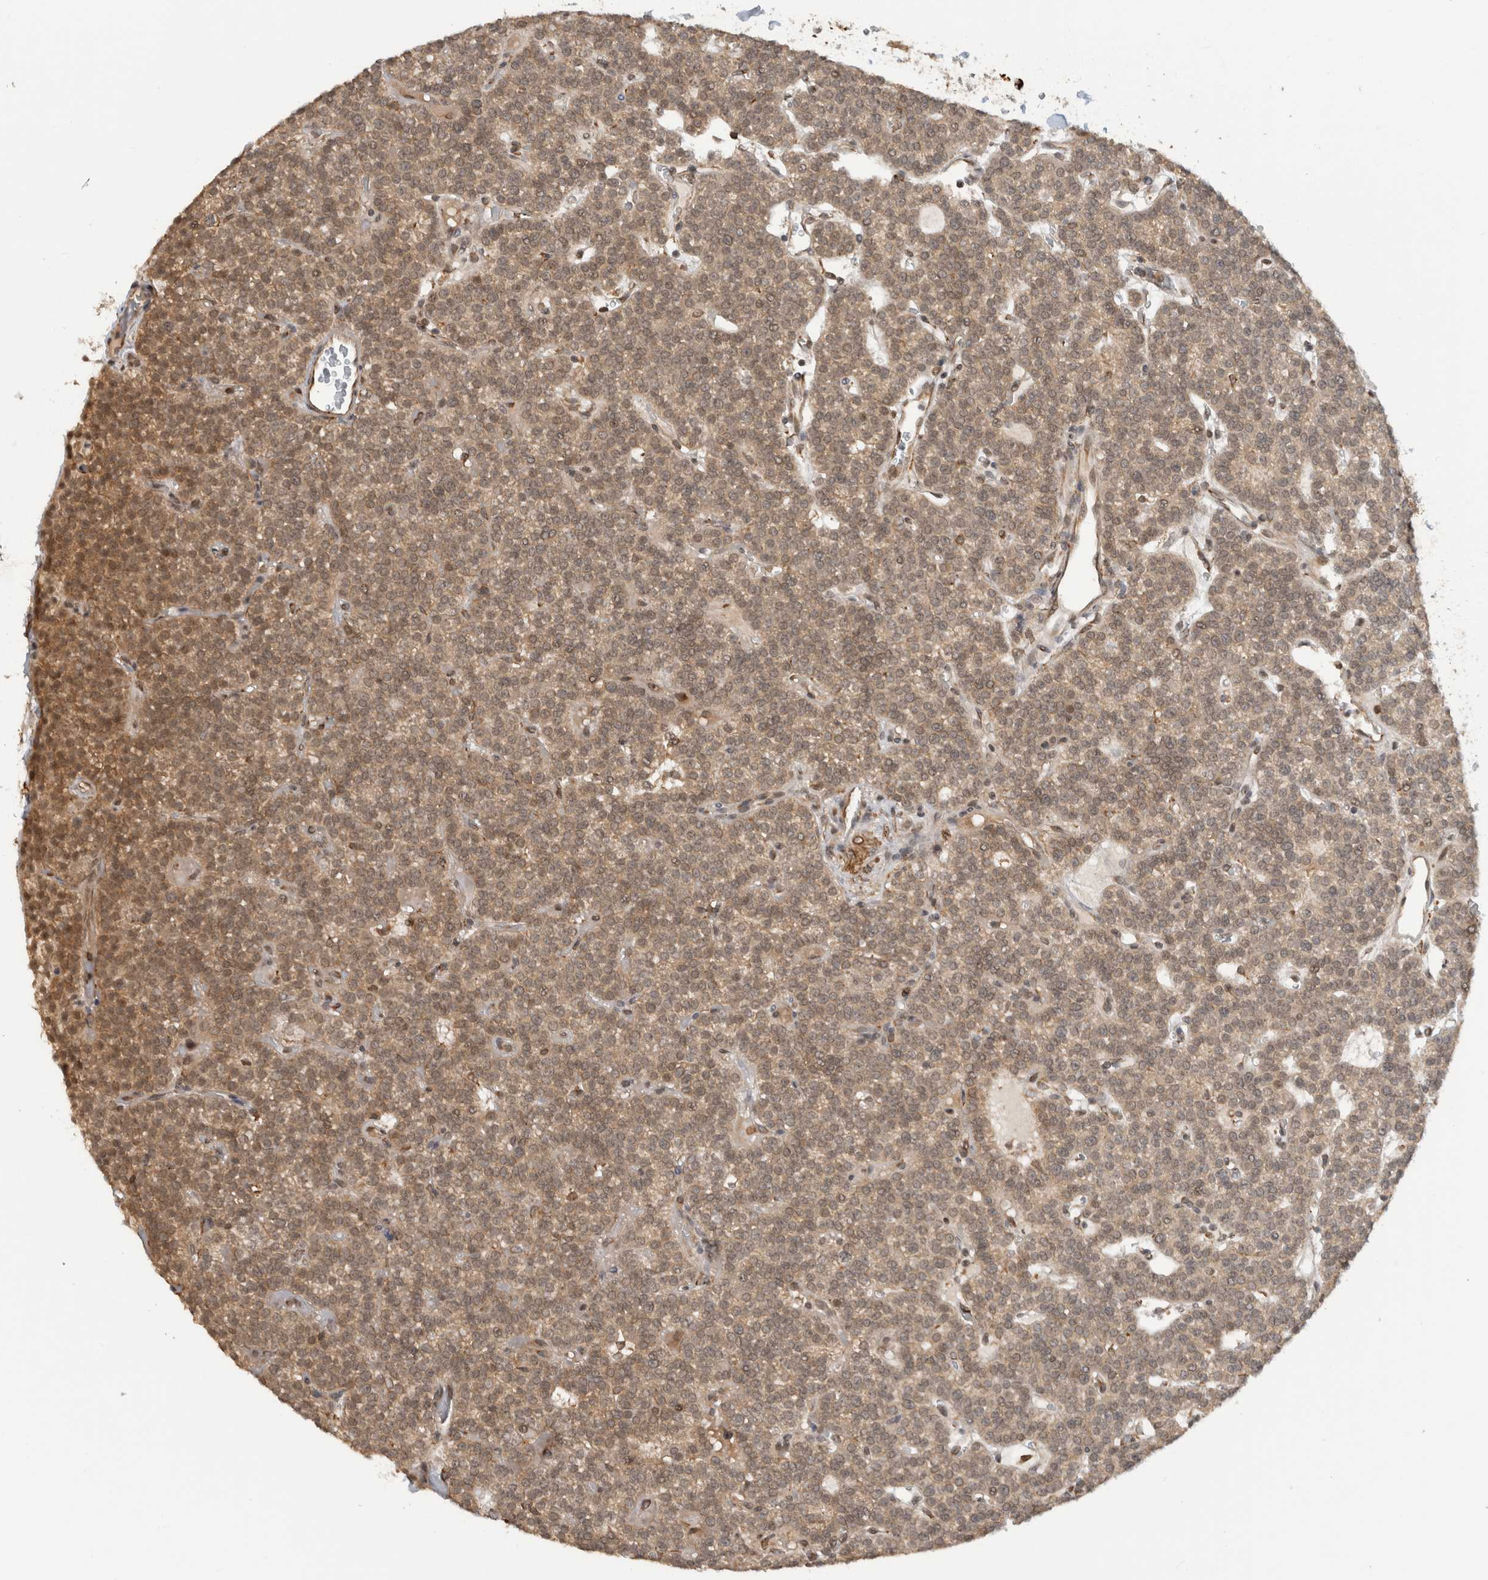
{"staining": {"intensity": "moderate", "quantity": ">75%", "location": "cytoplasmic/membranous,nuclear"}, "tissue": "parathyroid gland", "cell_type": "Glandular cells", "image_type": "normal", "snomed": [{"axis": "morphology", "description": "Normal tissue, NOS"}, {"axis": "topography", "description": "Parathyroid gland"}], "caption": "The photomicrograph demonstrates staining of unremarkable parathyroid gland, revealing moderate cytoplasmic/membranous,nuclear protein positivity (brown color) within glandular cells.", "gene": "MS4A7", "patient": {"sex": "male", "age": 83}}